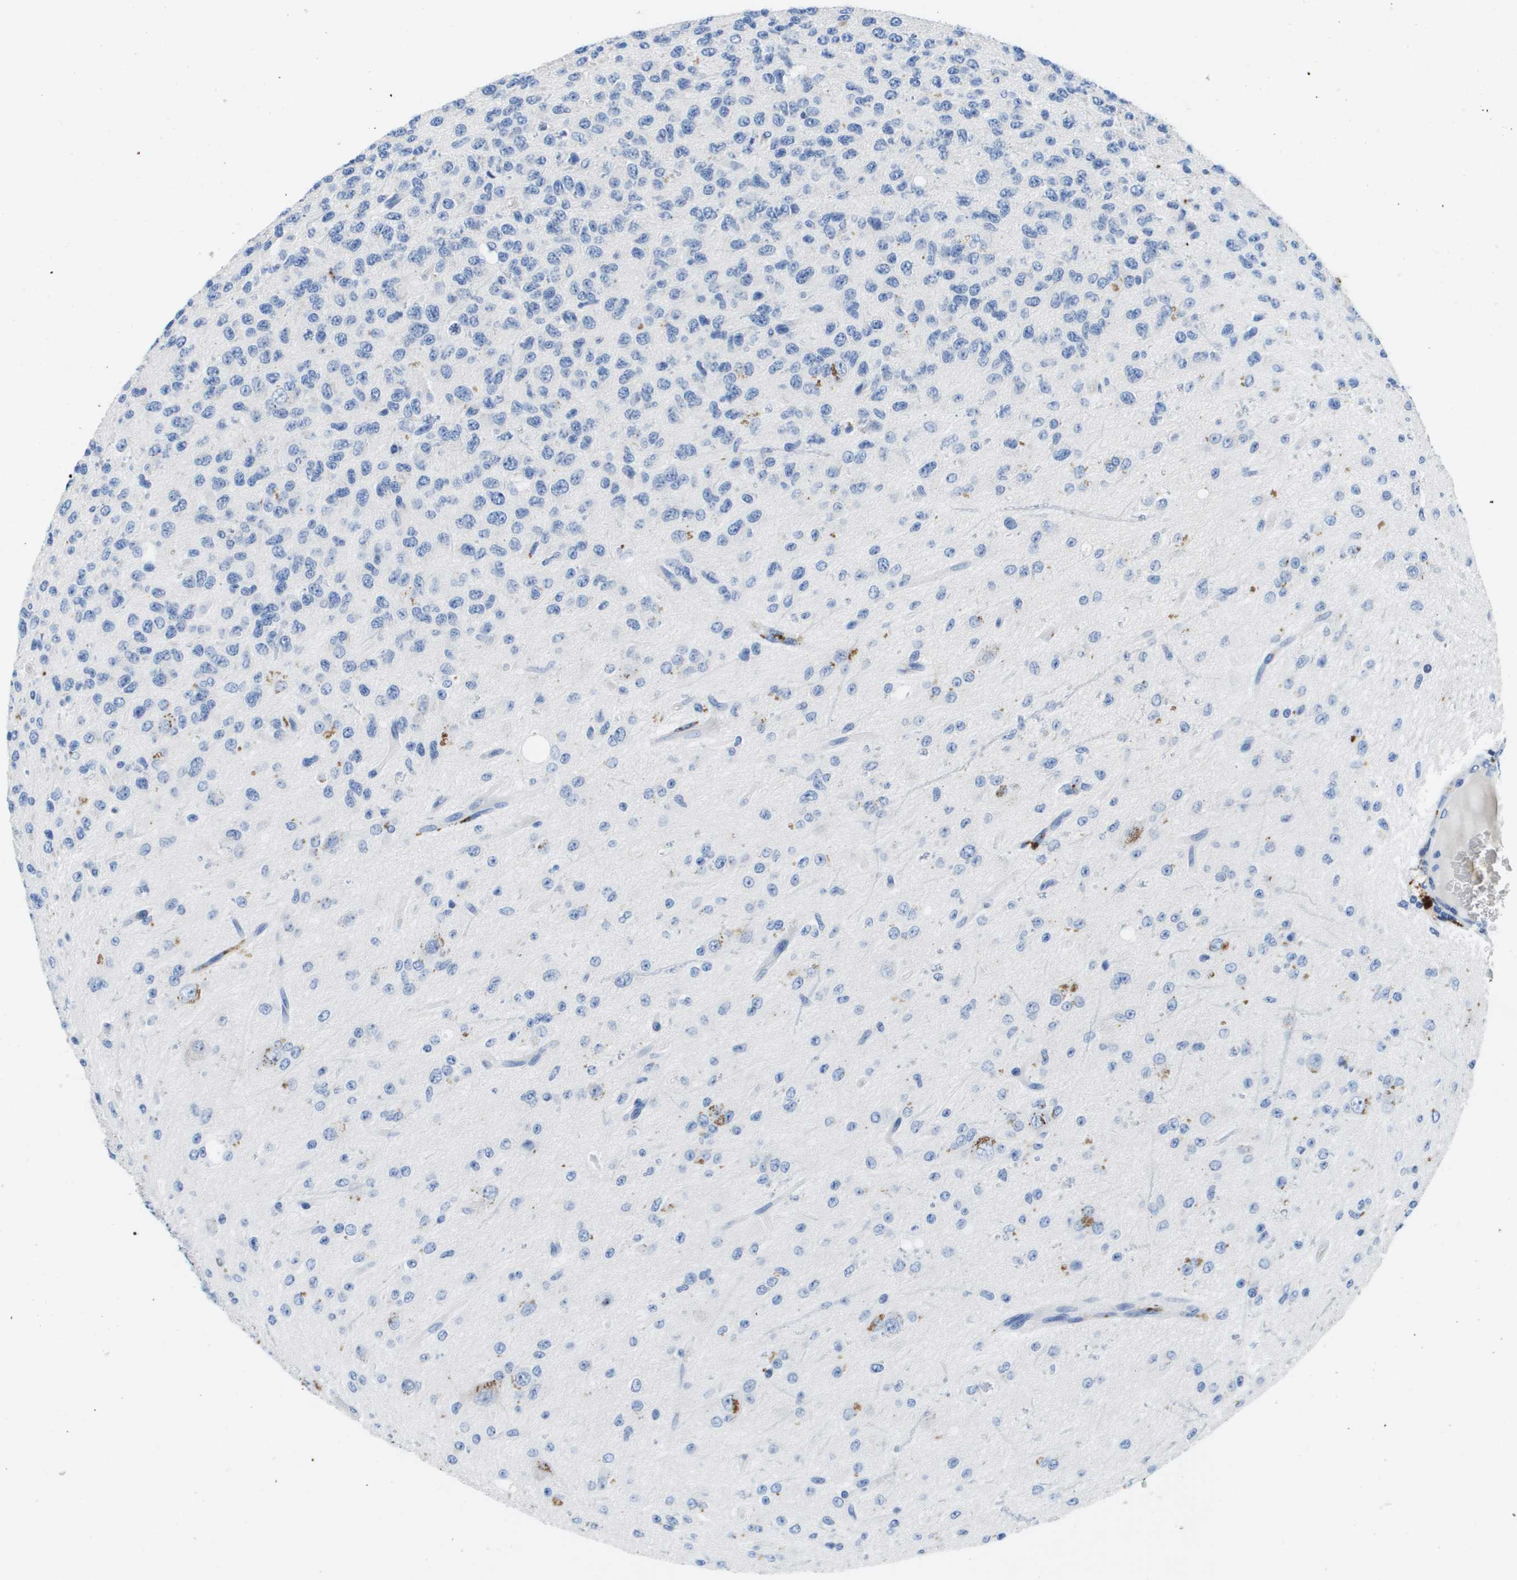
{"staining": {"intensity": "negative", "quantity": "none", "location": "none"}, "tissue": "glioma", "cell_type": "Tumor cells", "image_type": "cancer", "snomed": [{"axis": "morphology", "description": "Glioma, malignant, High grade"}, {"axis": "topography", "description": "pancreas cauda"}], "caption": "Tumor cells show no significant staining in malignant glioma (high-grade).", "gene": "MS4A1", "patient": {"sex": "male", "age": 60}}